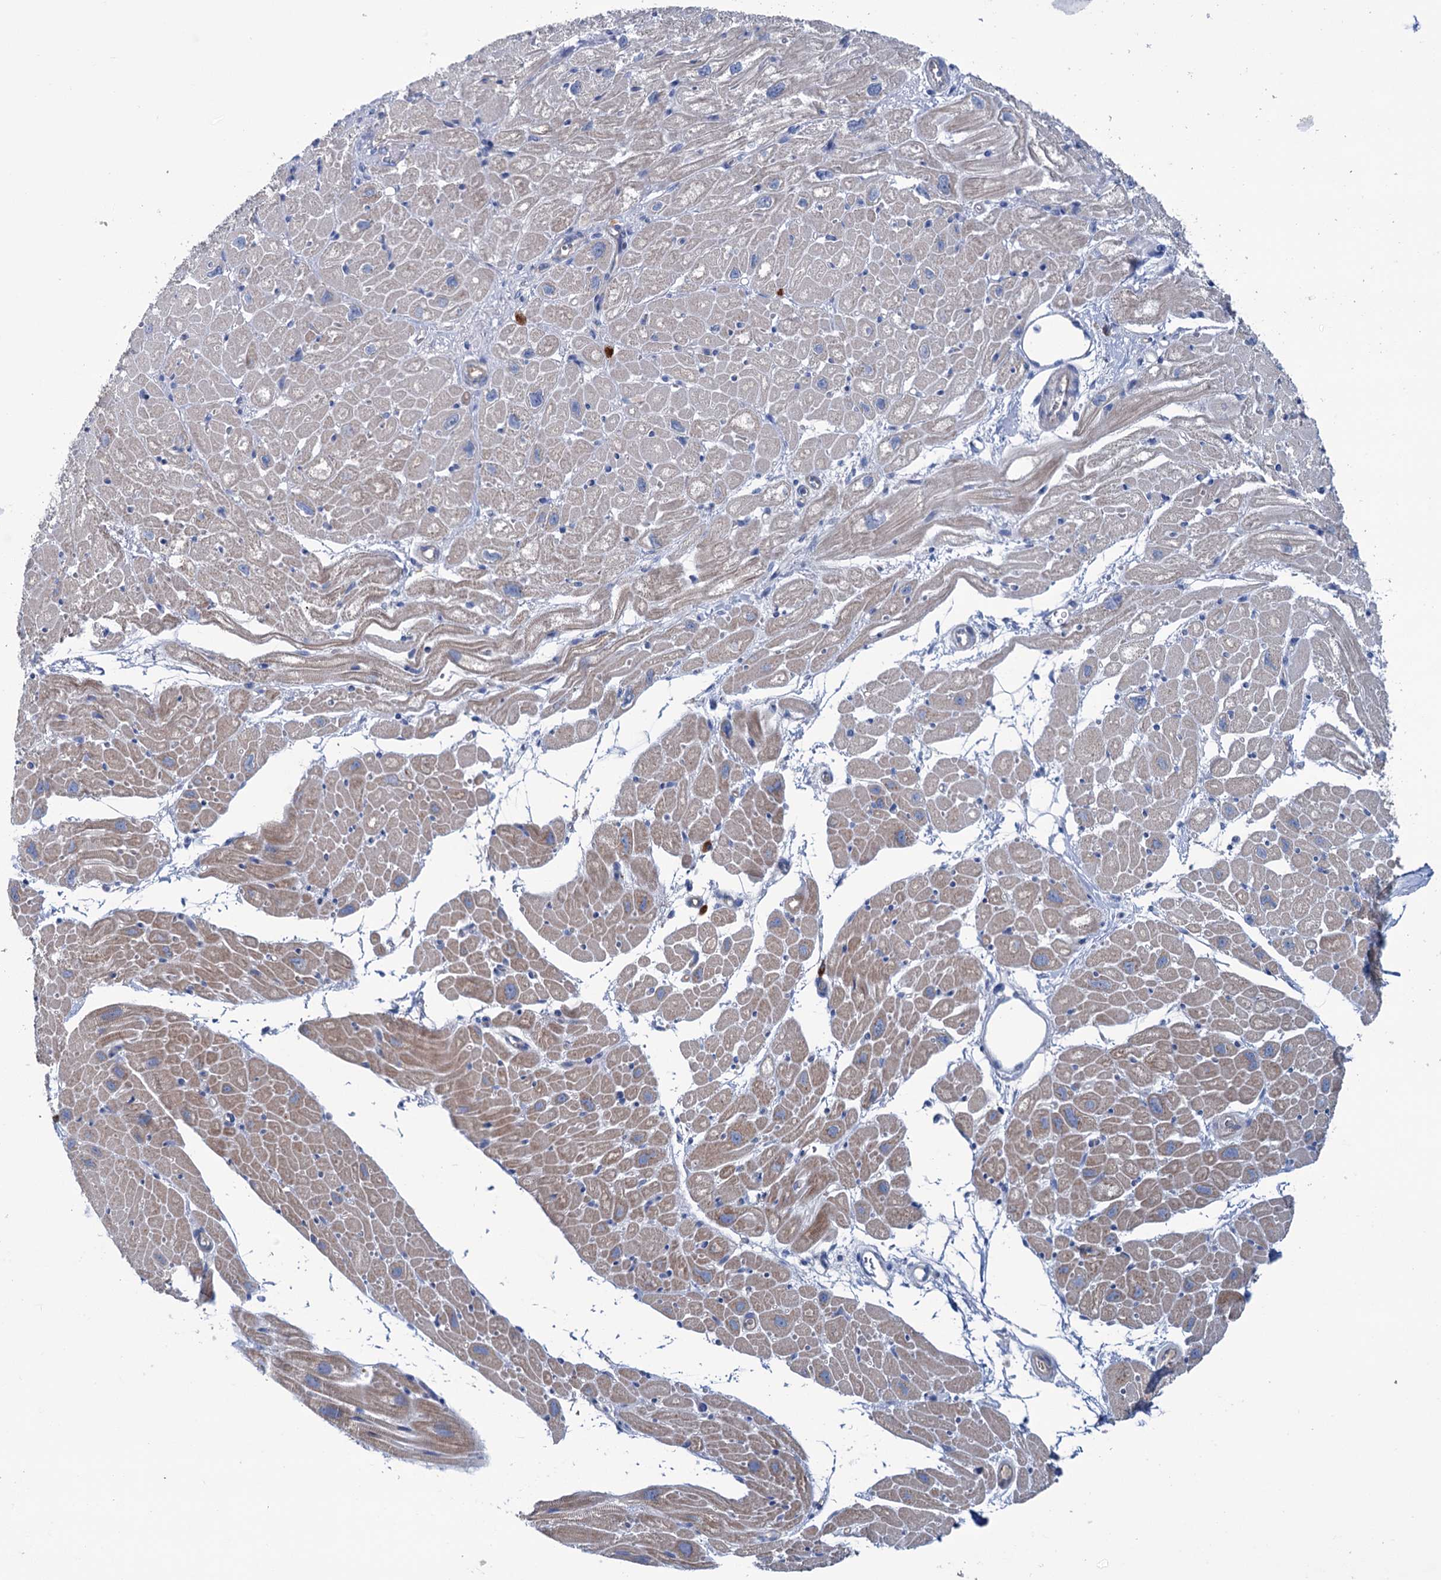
{"staining": {"intensity": "weak", "quantity": "25%-75%", "location": "cytoplasmic/membranous"}, "tissue": "heart muscle", "cell_type": "Cardiomyocytes", "image_type": "normal", "snomed": [{"axis": "morphology", "description": "Normal tissue, NOS"}, {"axis": "topography", "description": "Heart"}], "caption": "Cardiomyocytes exhibit low levels of weak cytoplasmic/membranous expression in approximately 25%-75% of cells in benign human heart muscle. (Stains: DAB (3,3'-diaminobenzidine) in brown, nuclei in blue, Microscopy: brightfield microscopy at high magnification).", "gene": "FAM111B", "patient": {"sex": "male", "age": 50}}